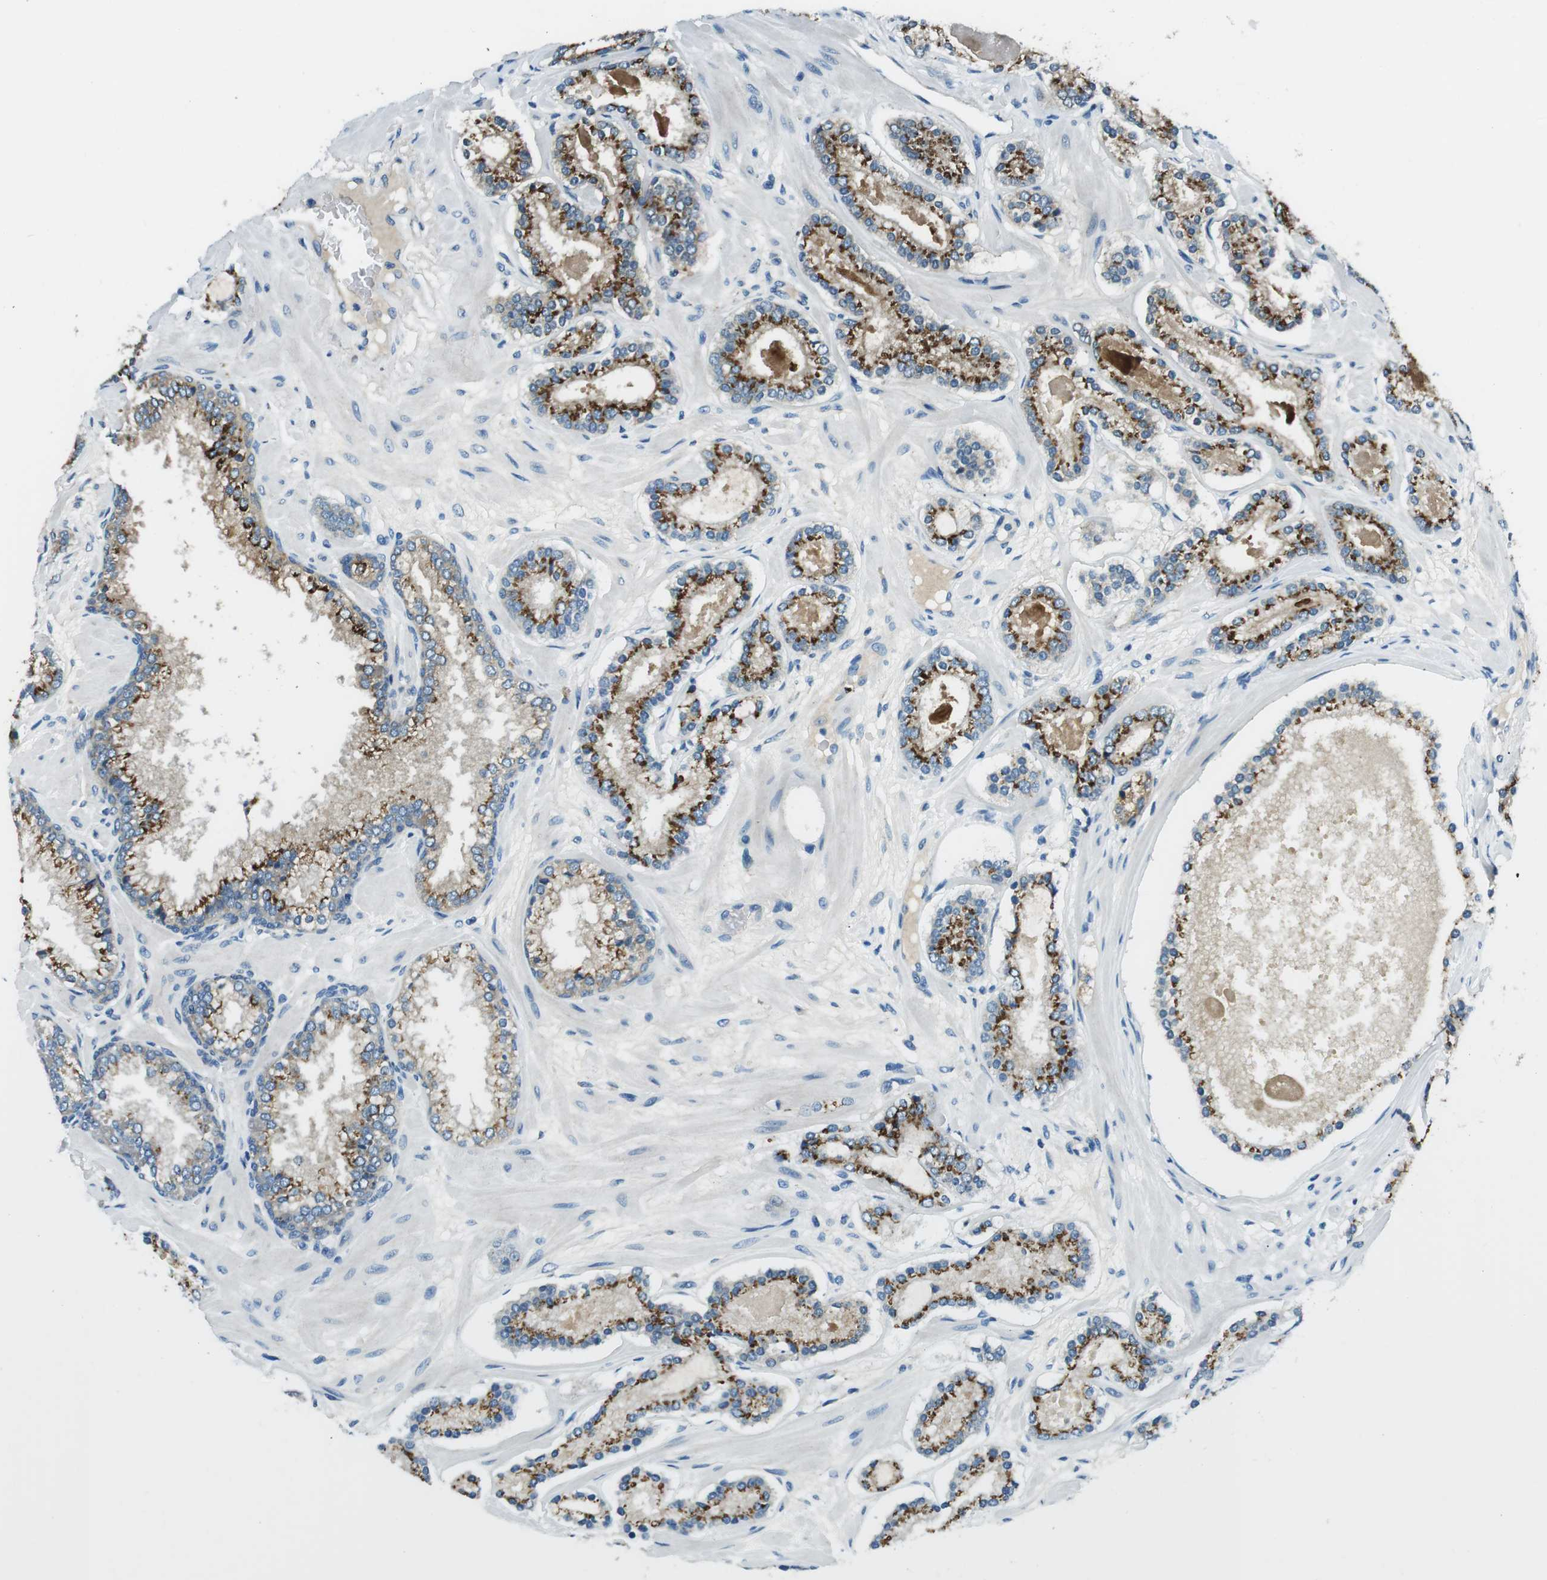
{"staining": {"intensity": "strong", "quantity": "25%-75%", "location": "cytoplasmic/membranous"}, "tissue": "prostate cancer", "cell_type": "Tumor cells", "image_type": "cancer", "snomed": [{"axis": "morphology", "description": "Adenocarcinoma, Low grade"}, {"axis": "topography", "description": "Prostate"}], "caption": "A high-resolution image shows IHC staining of adenocarcinoma (low-grade) (prostate), which demonstrates strong cytoplasmic/membranous expression in approximately 25%-75% of tumor cells.", "gene": "FAM3B", "patient": {"sex": "male", "age": 63}}